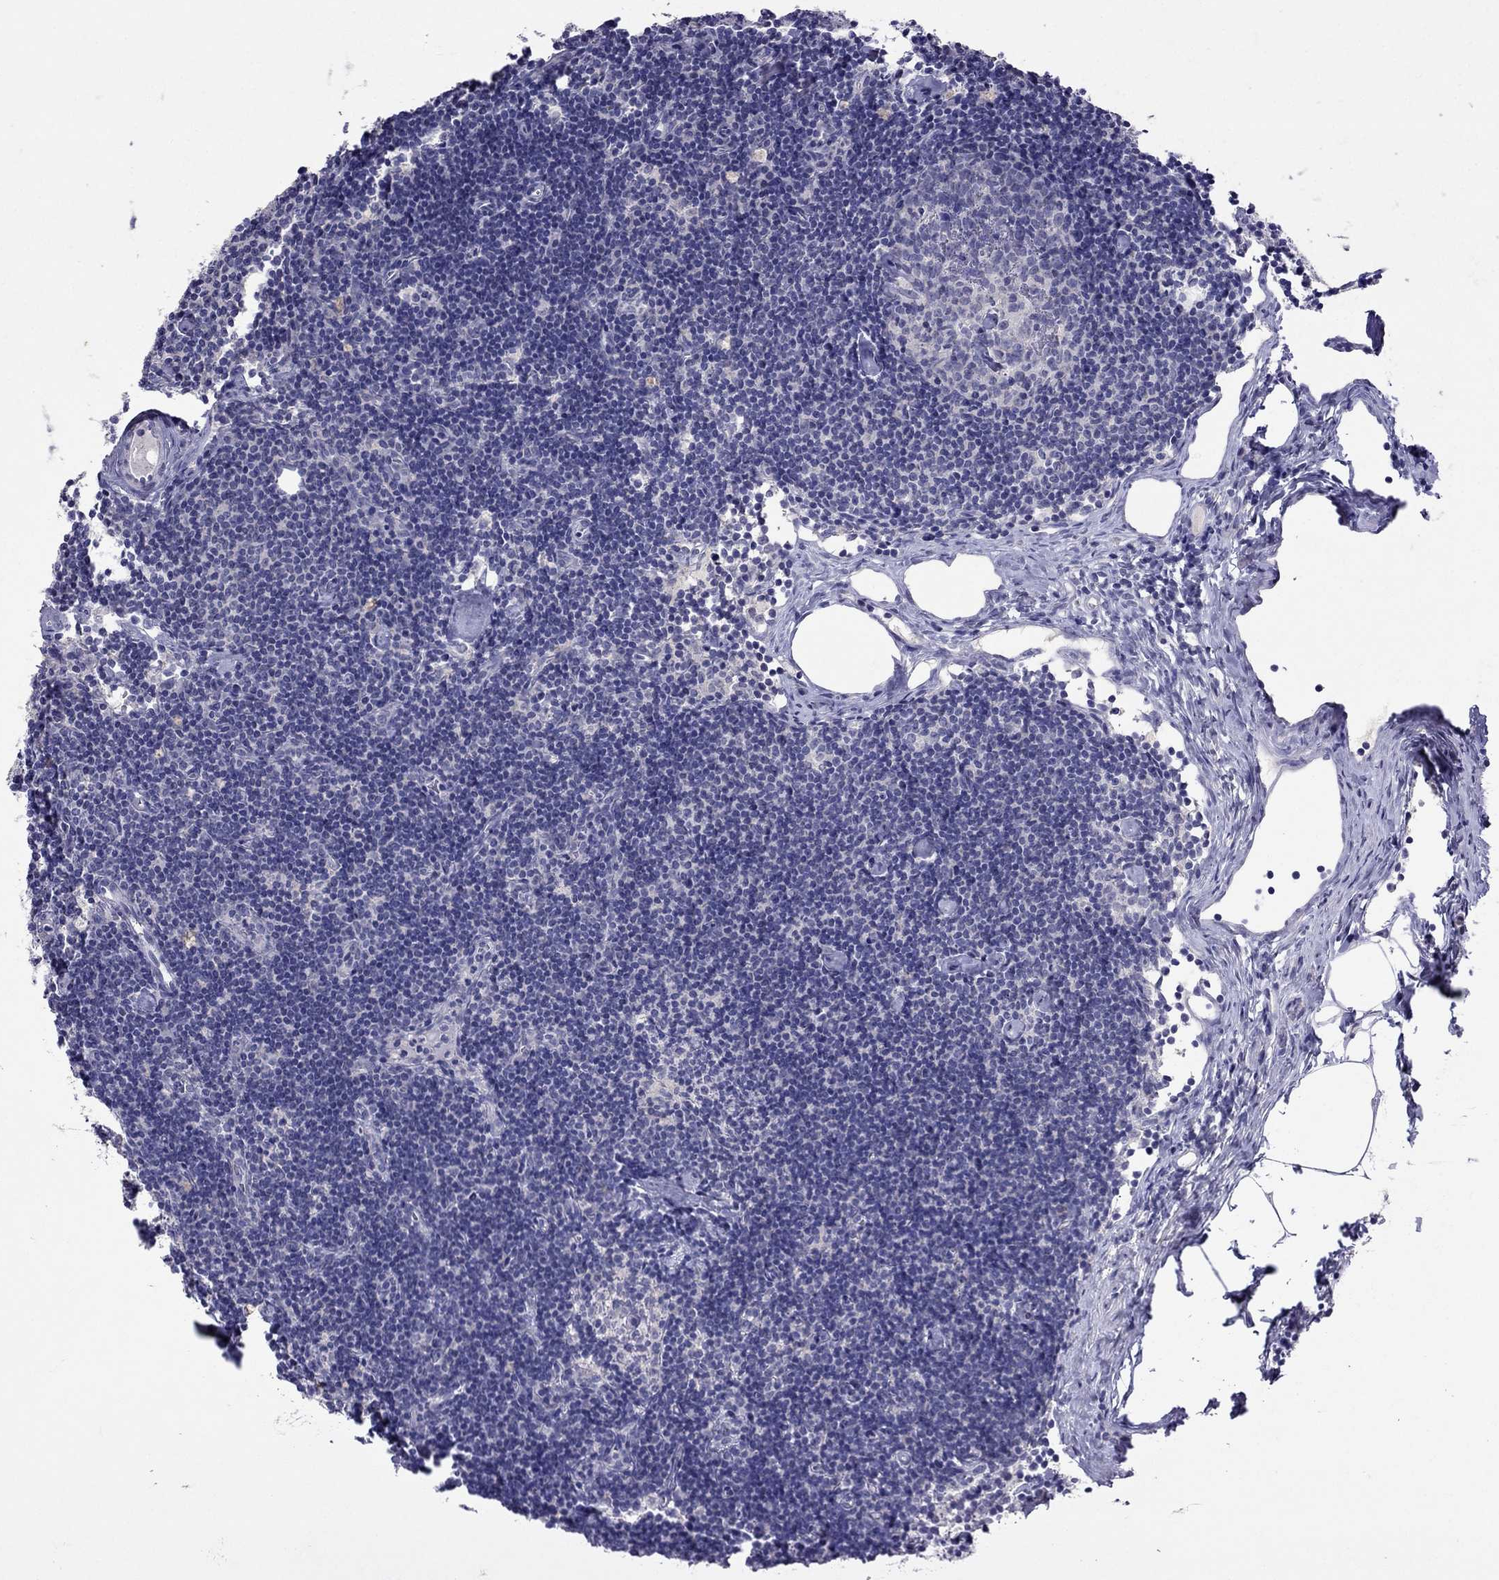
{"staining": {"intensity": "negative", "quantity": "none", "location": "none"}, "tissue": "lymph node", "cell_type": "Germinal center cells", "image_type": "normal", "snomed": [{"axis": "morphology", "description": "Normal tissue, NOS"}, {"axis": "topography", "description": "Lymph node"}], "caption": "This is an immunohistochemistry image of unremarkable lymph node. There is no positivity in germinal center cells.", "gene": "FST", "patient": {"sex": "female", "age": 42}}